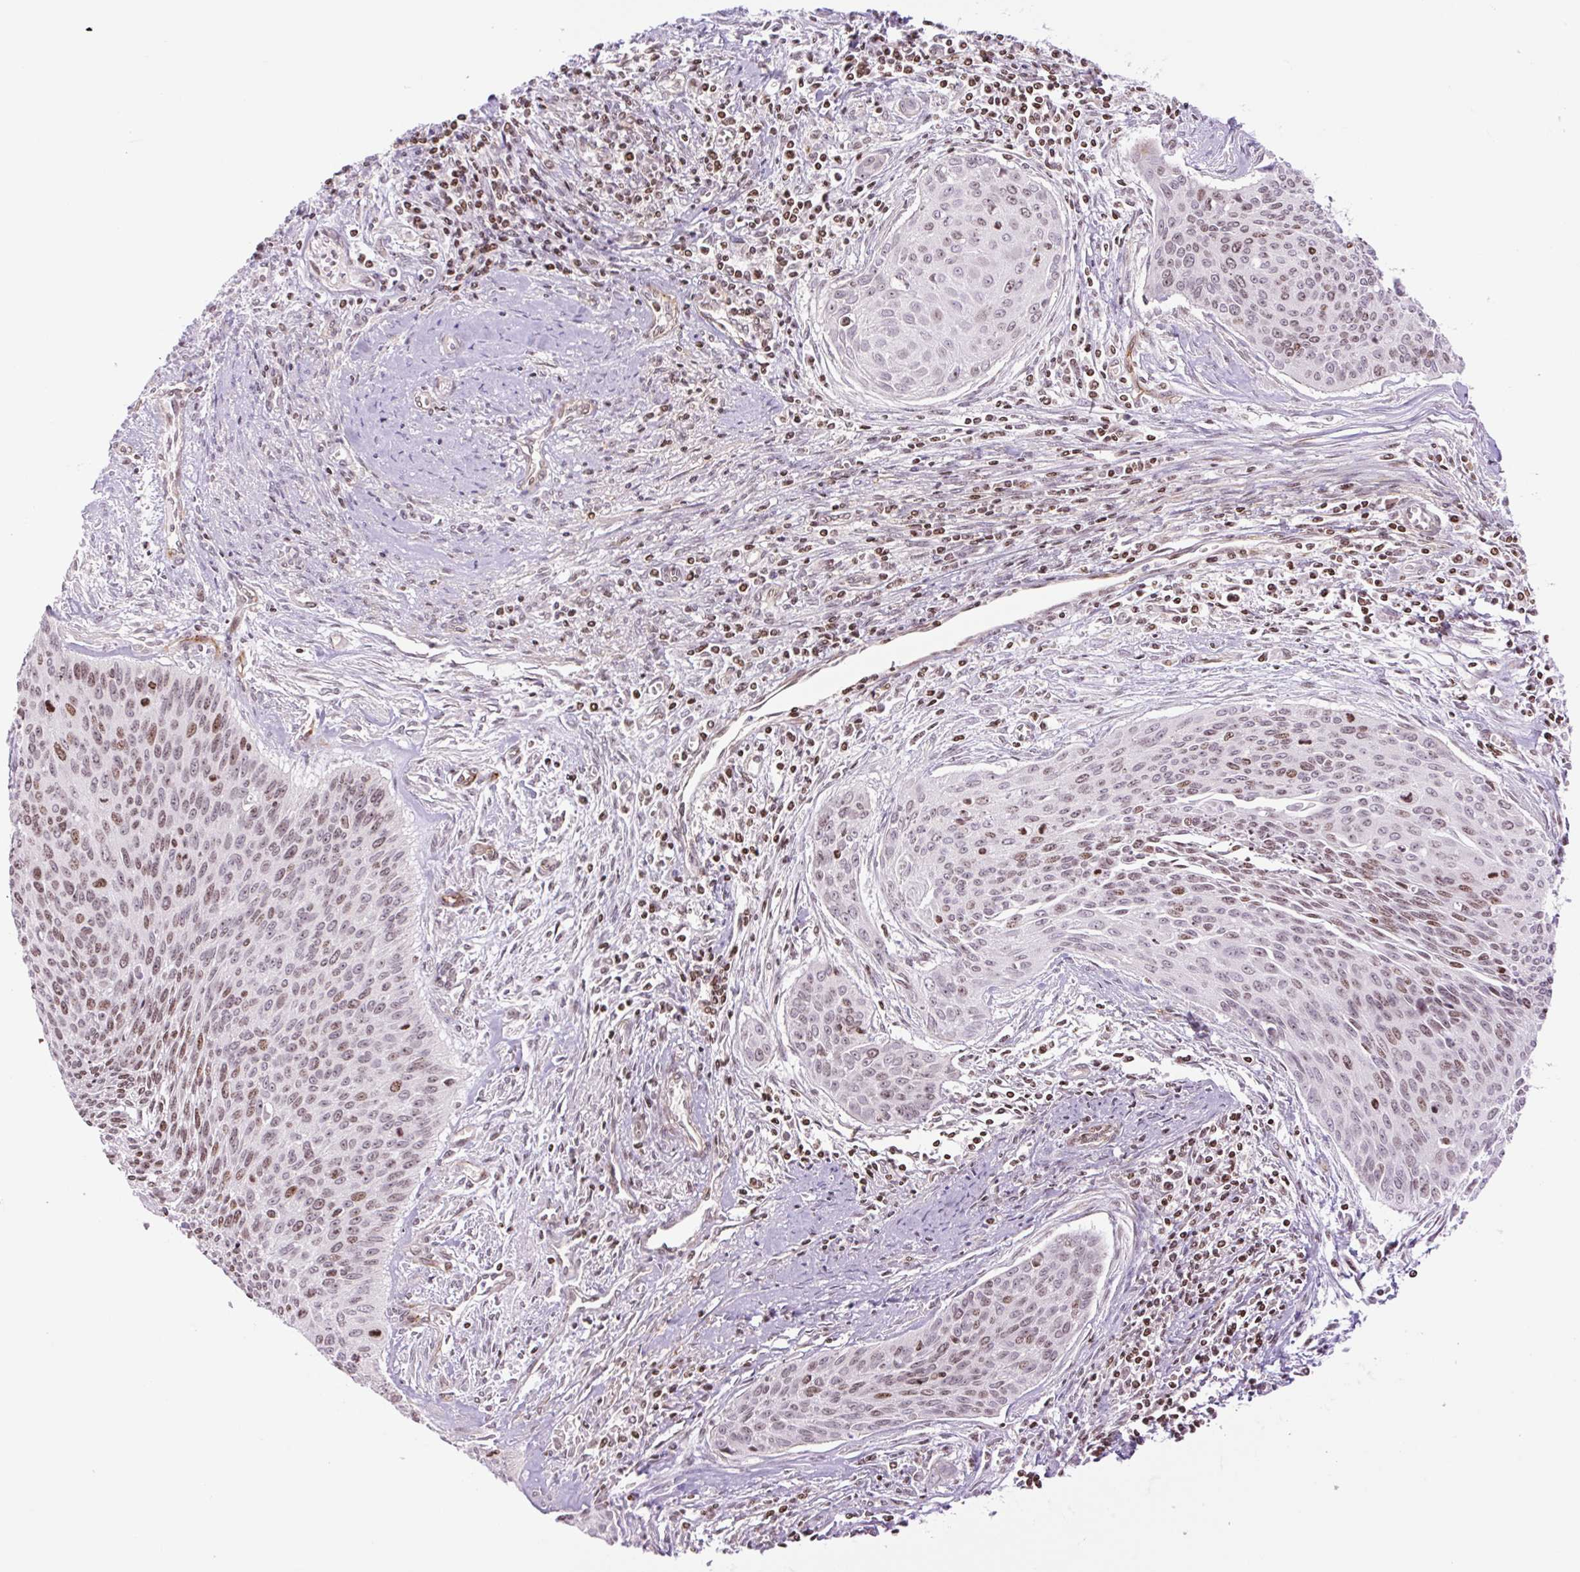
{"staining": {"intensity": "moderate", "quantity": ">75%", "location": "nuclear"}, "tissue": "cervical cancer", "cell_type": "Tumor cells", "image_type": "cancer", "snomed": [{"axis": "morphology", "description": "Squamous cell carcinoma, NOS"}, {"axis": "topography", "description": "Cervix"}], "caption": "The histopathology image exhibits immunohistochemical staining of cervical squamous cell carcinoma. There is moderate nuclear staining is appreciated in about >75% of tumor cells.", "gene": "ZNF417", "patient": {"sex": "female", "age": 55}}